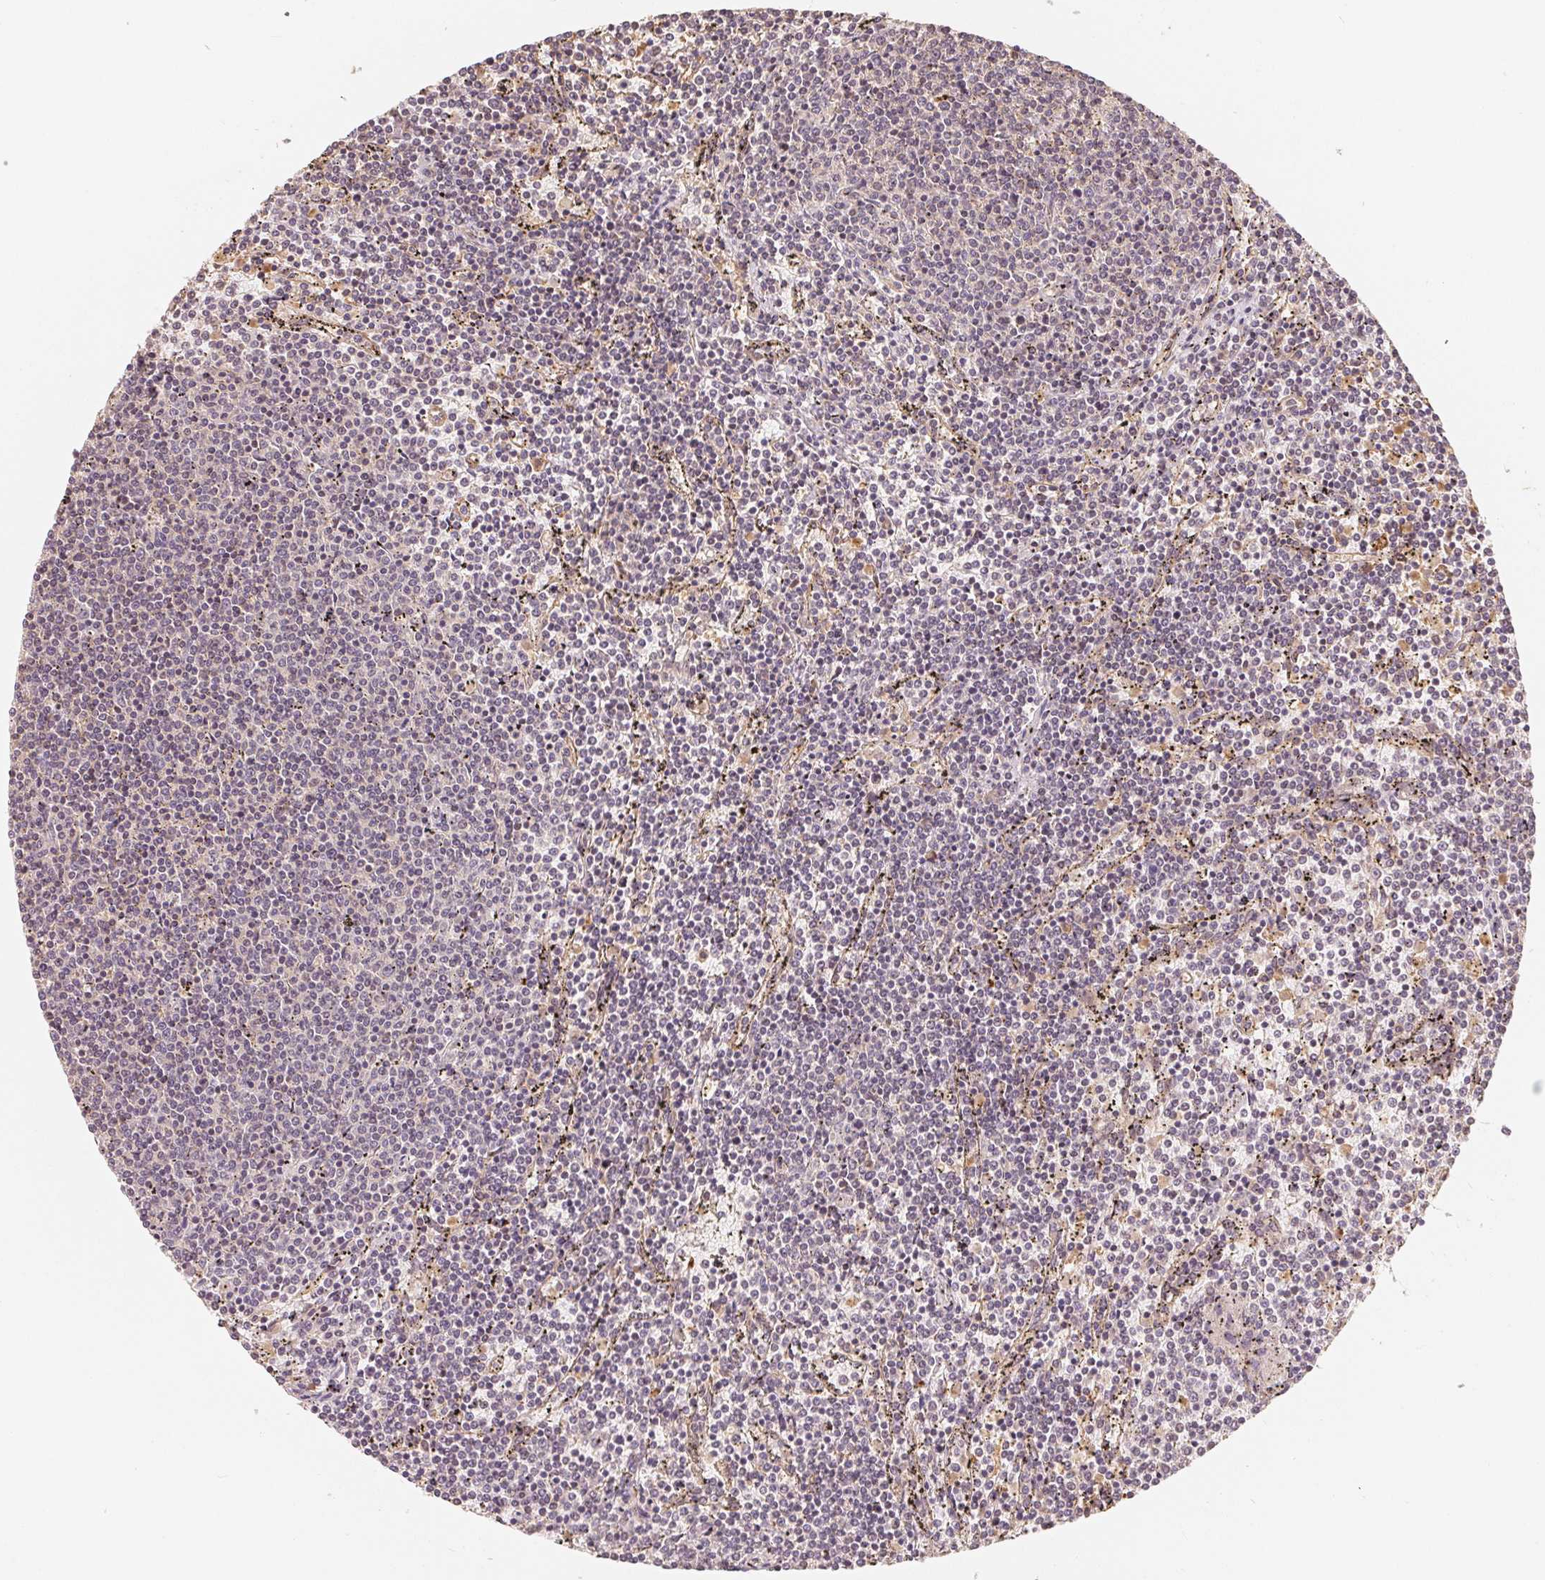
{"staining": {"intensity": "negative", "quantity": "none", "location": "none"}, "tissue": "lymphoma", "cell_type": "Tumor cells", "image_type": "cancer", "snomed": [{"axis": "morphology", "description": "Malignant lymphoma, non-Hodgkin's type, Low grade"}, {"axis": "topography", "description": "Spleen"}], "caption": "High power microscopy photomicrograph of an immunohistochemistry image of lymphoma, revealing no significant expression in tumor cells.", "gene": "GUSB", "patient": {"sex": "female", "age": 50}}